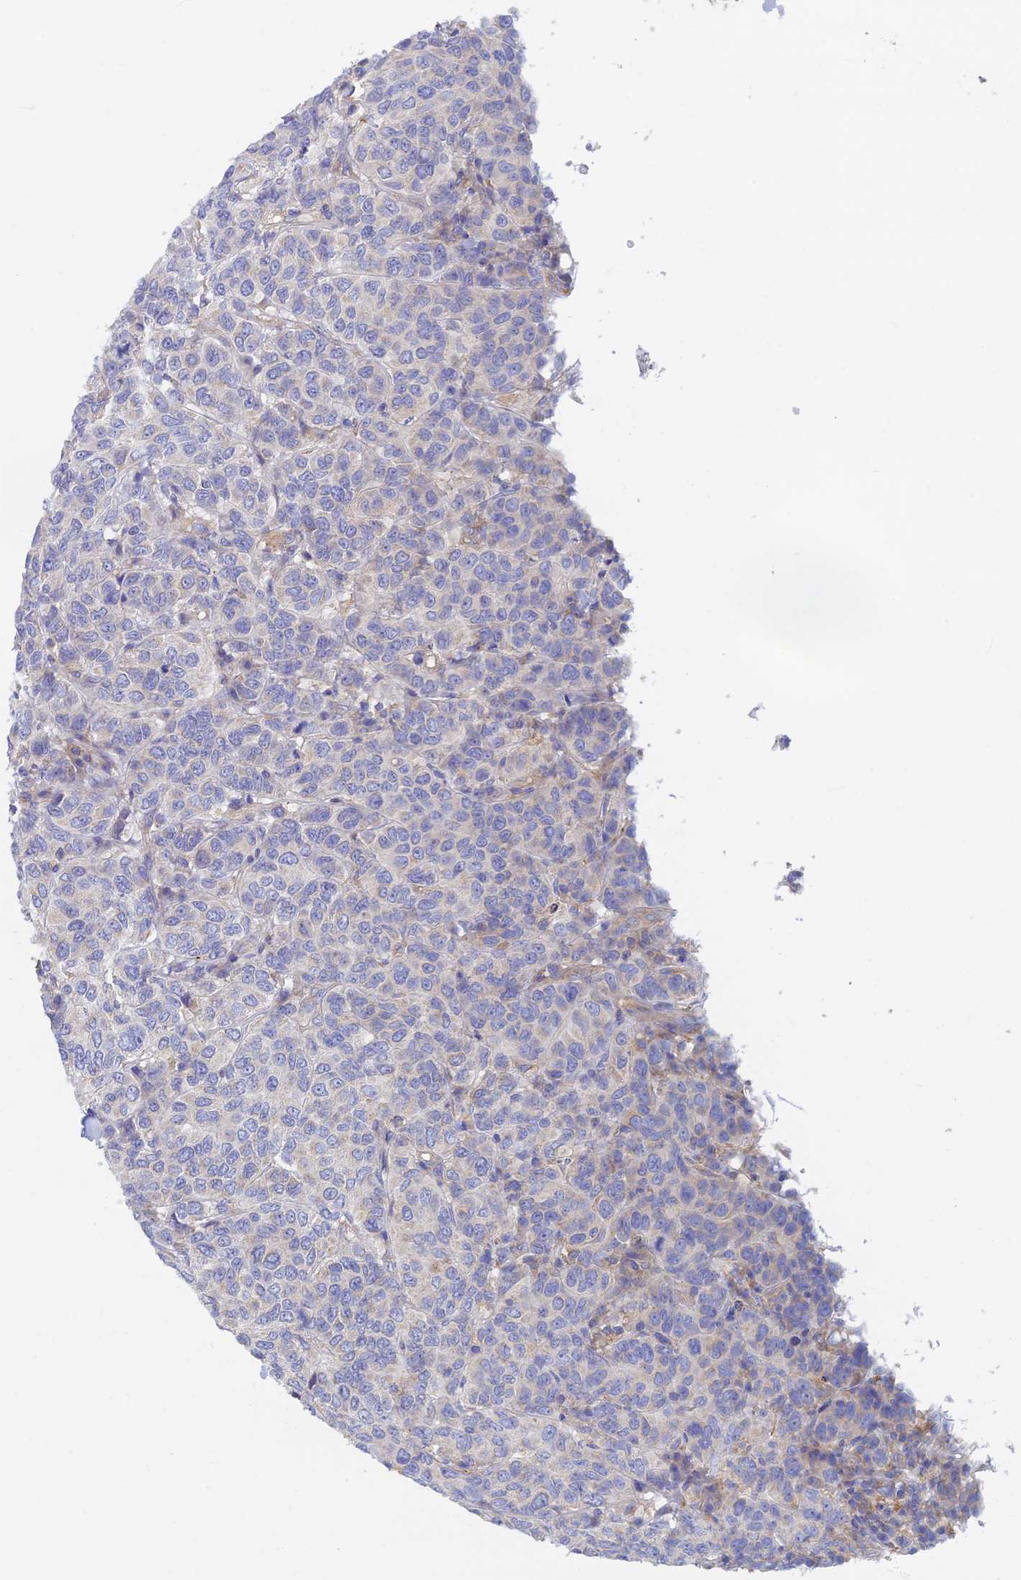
{"staining": {"intensity": "negative", "quantity": "none", "location": "none"}, "tissue": "breast cancer", "cell_type": "Tumor cells", "image_type": "cancer", "snomed": [{"axis": "morphology", "description": "Duct carcinoma"}, {"axis": "topography", "description": "Breast"}], "caption": "An immunohistochemistry photomicrograph of breast cancer (intraductal carcinoma) is shown. There is no staining in tumor cells of breast cancer (intraductal carcinoma). (Stains: DAB IHC with hematoxylin counter stain, Microscopy: brightfield microscopy at high magnification).", "gene": "TMEM44", "patient": {"sex": "female", "age": 55}}